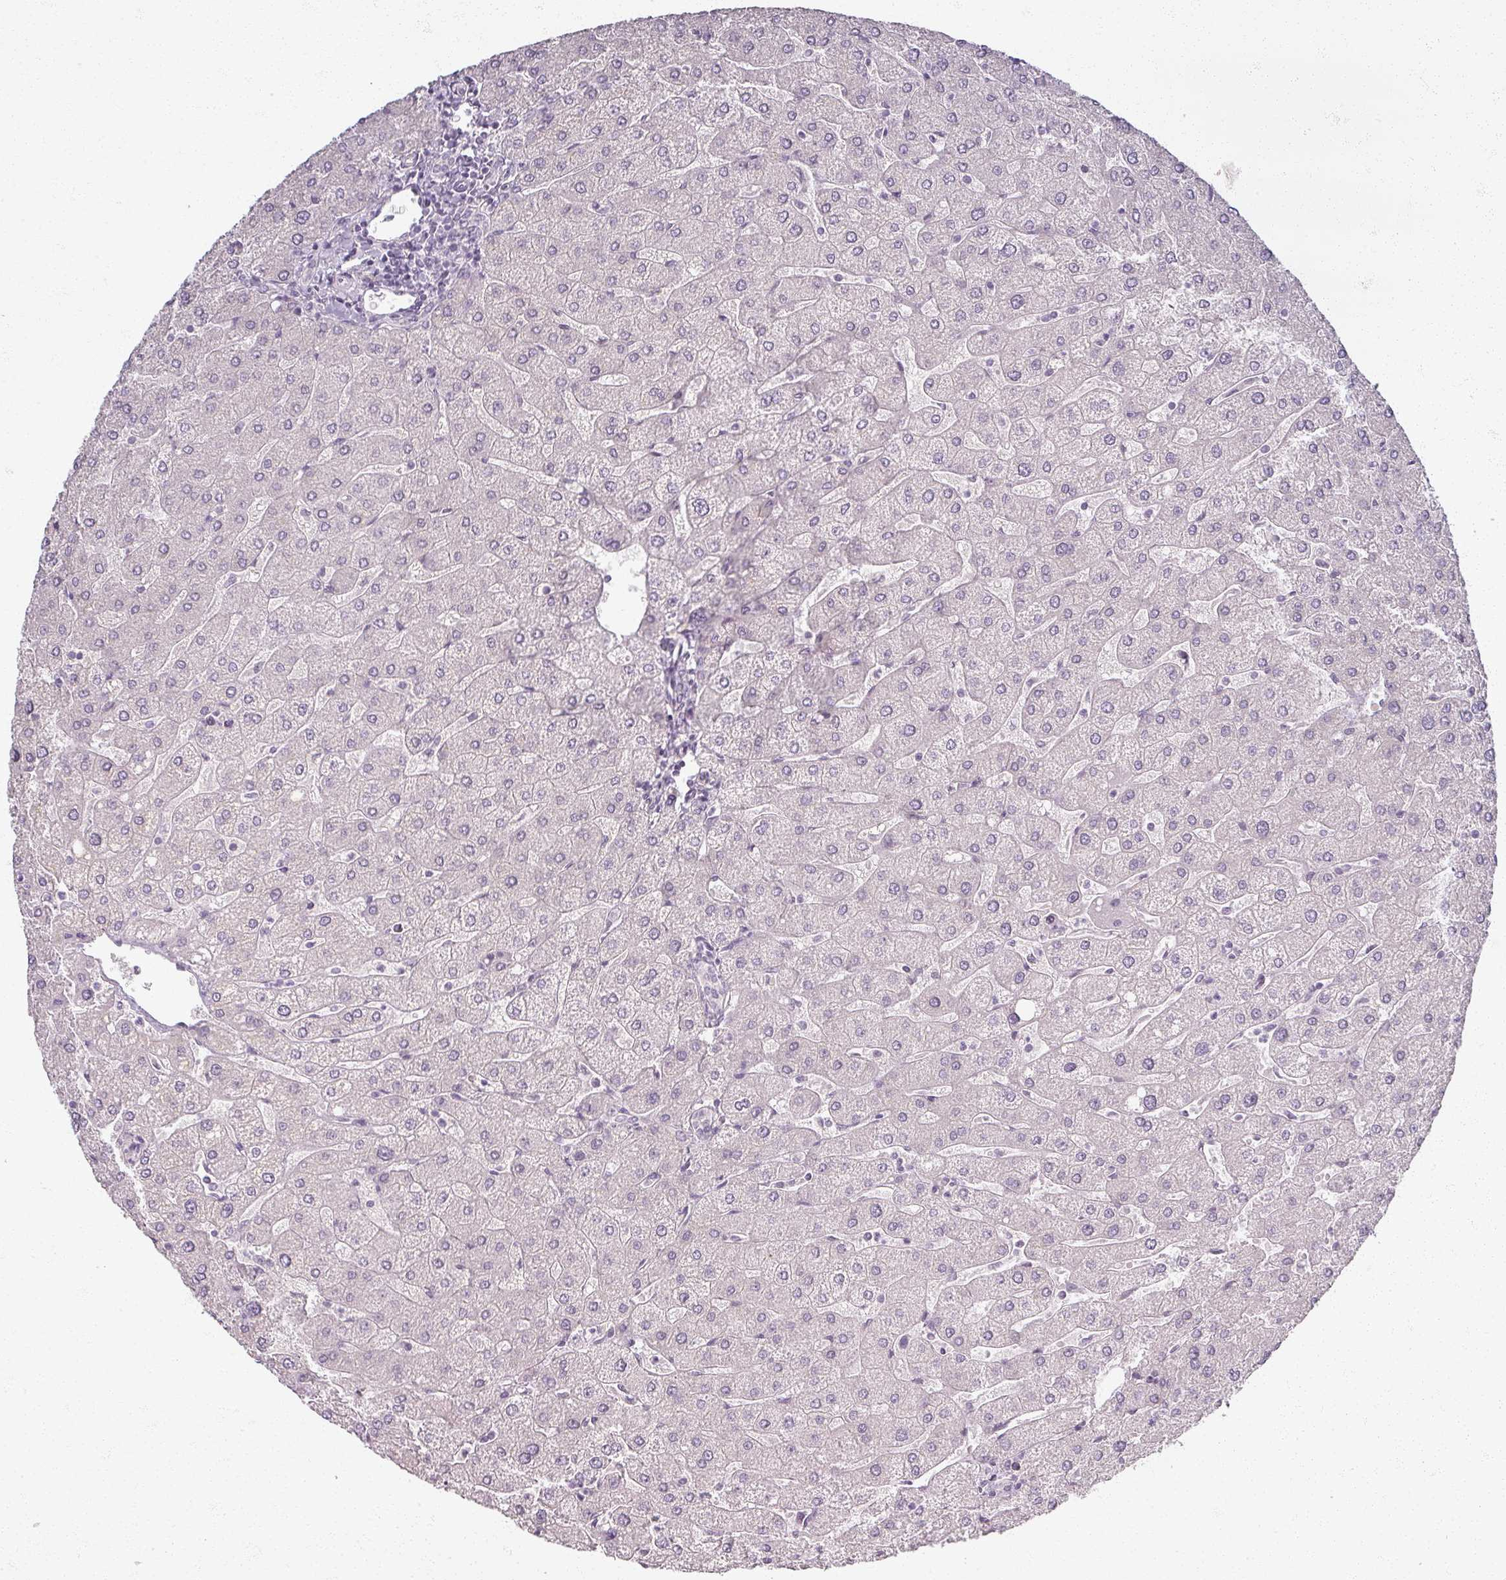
{"staining": {"intensity": "negative", "quantity": "none", "location": "none"}, "tissue": "liver", "cell_type": "Cholangiocytes", "image_type": "normal", "snomed": [{"axis": "morphology", "description": "Normal tissue, NOS"}, {"axis": "topography", "description": "Liver"}], "caption": "Liver stained for a protein using IHC shows no staining cholangiocytes.", "gene": "RFPL2", "patient": {"sex": "male", "age": 67}}